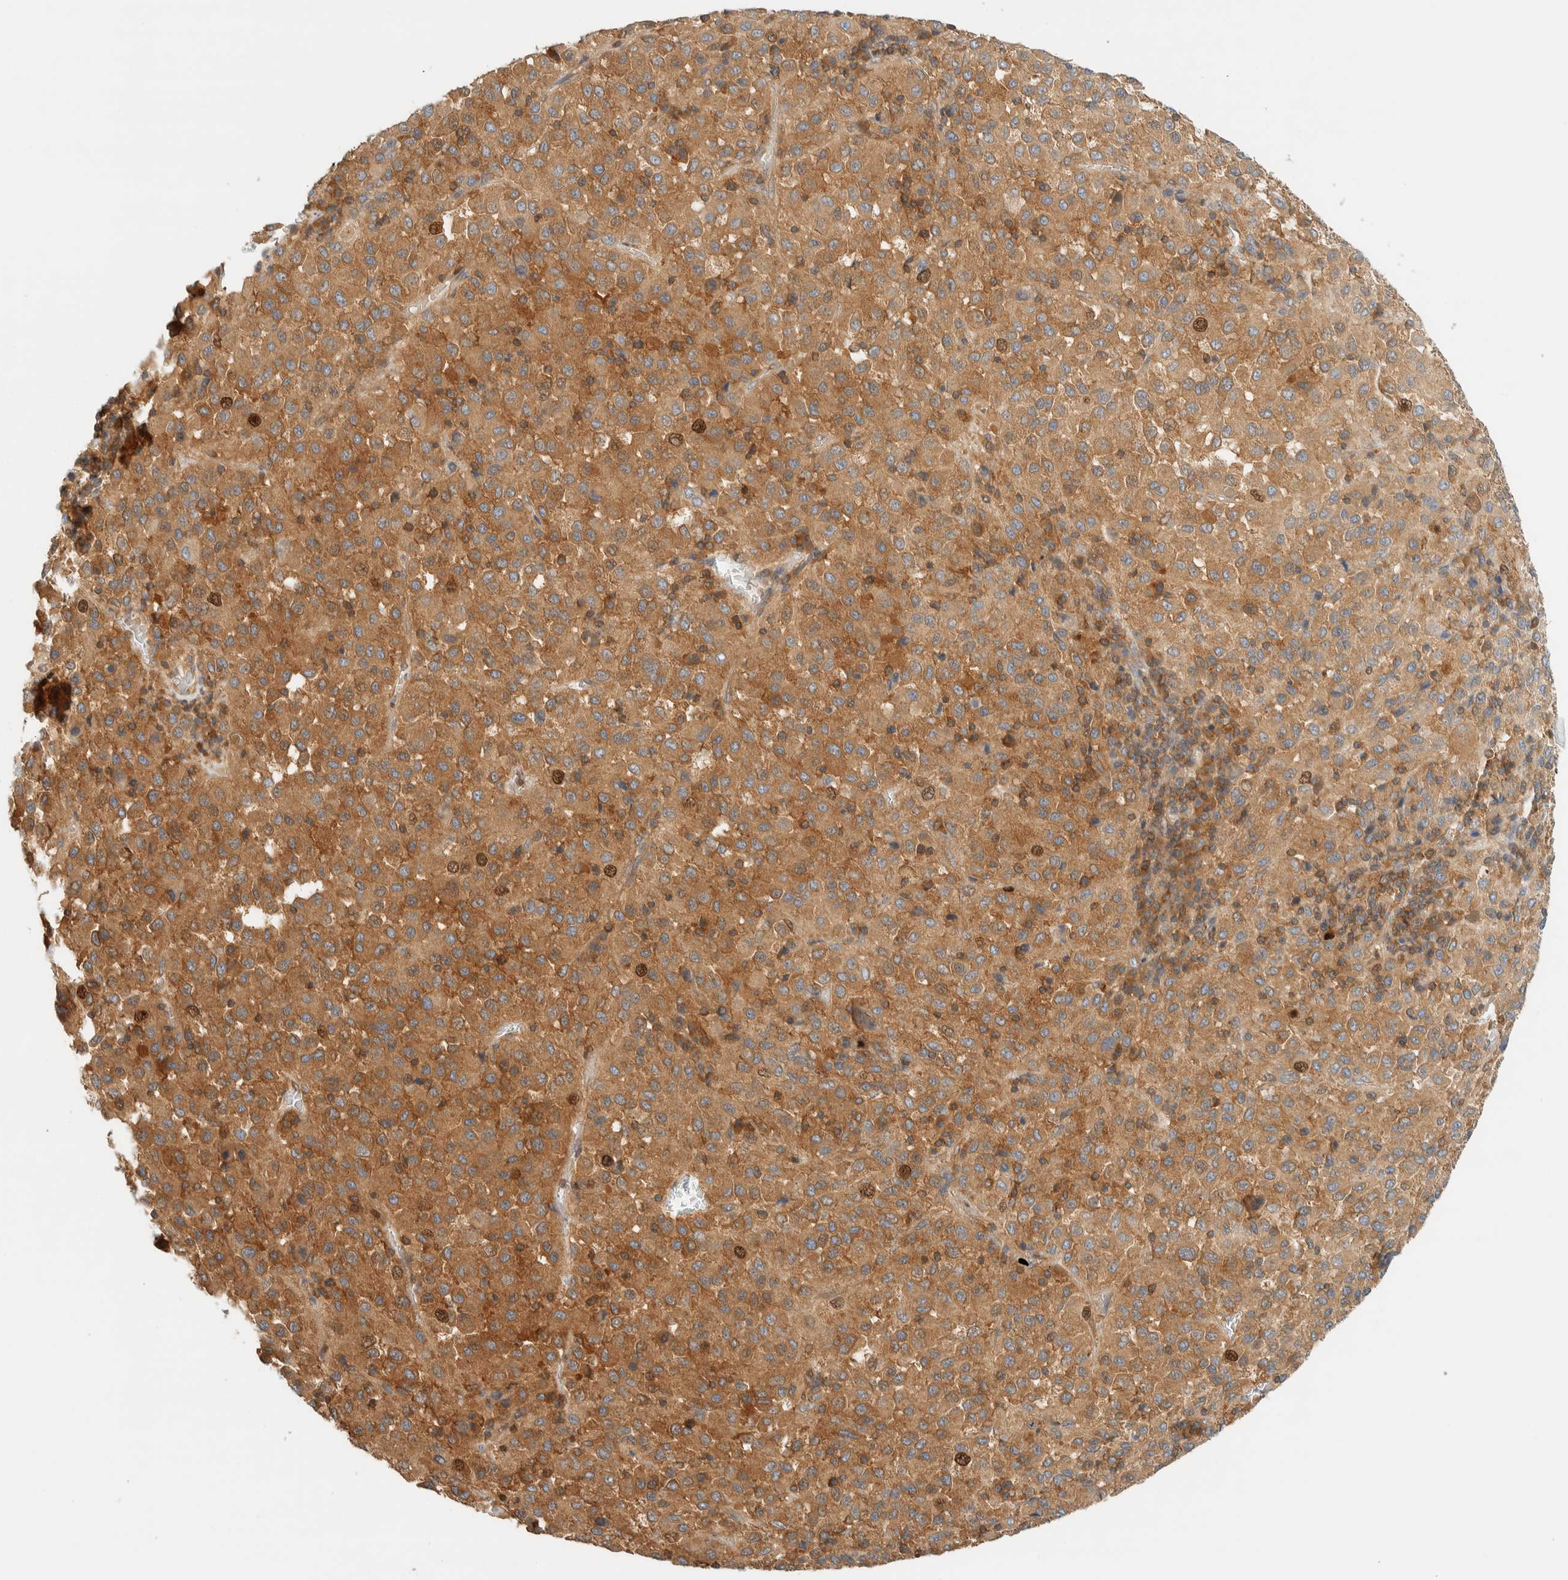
{"staining": {"intensity": "moderate", "quantity": ">75%", "location": "cytoplasmic/membranous"}, "tissue": "melanoma", "cell_type": "Tumor cells", "image_type": "cancer", "snomed": [{"axis": "morphology", "description": "Malignant melanoma, Metastatic site"}, {"axis": "topography", "description": "Lung"}], "caption": "Melanoma was stained to show a protein in brown. There is medium levels of moderate cytoplasmic/membranous staining in approximately >75% of tumor cells.", "gene": "ARFGEF1", "patient": {"sex": "male", "age": 64}}